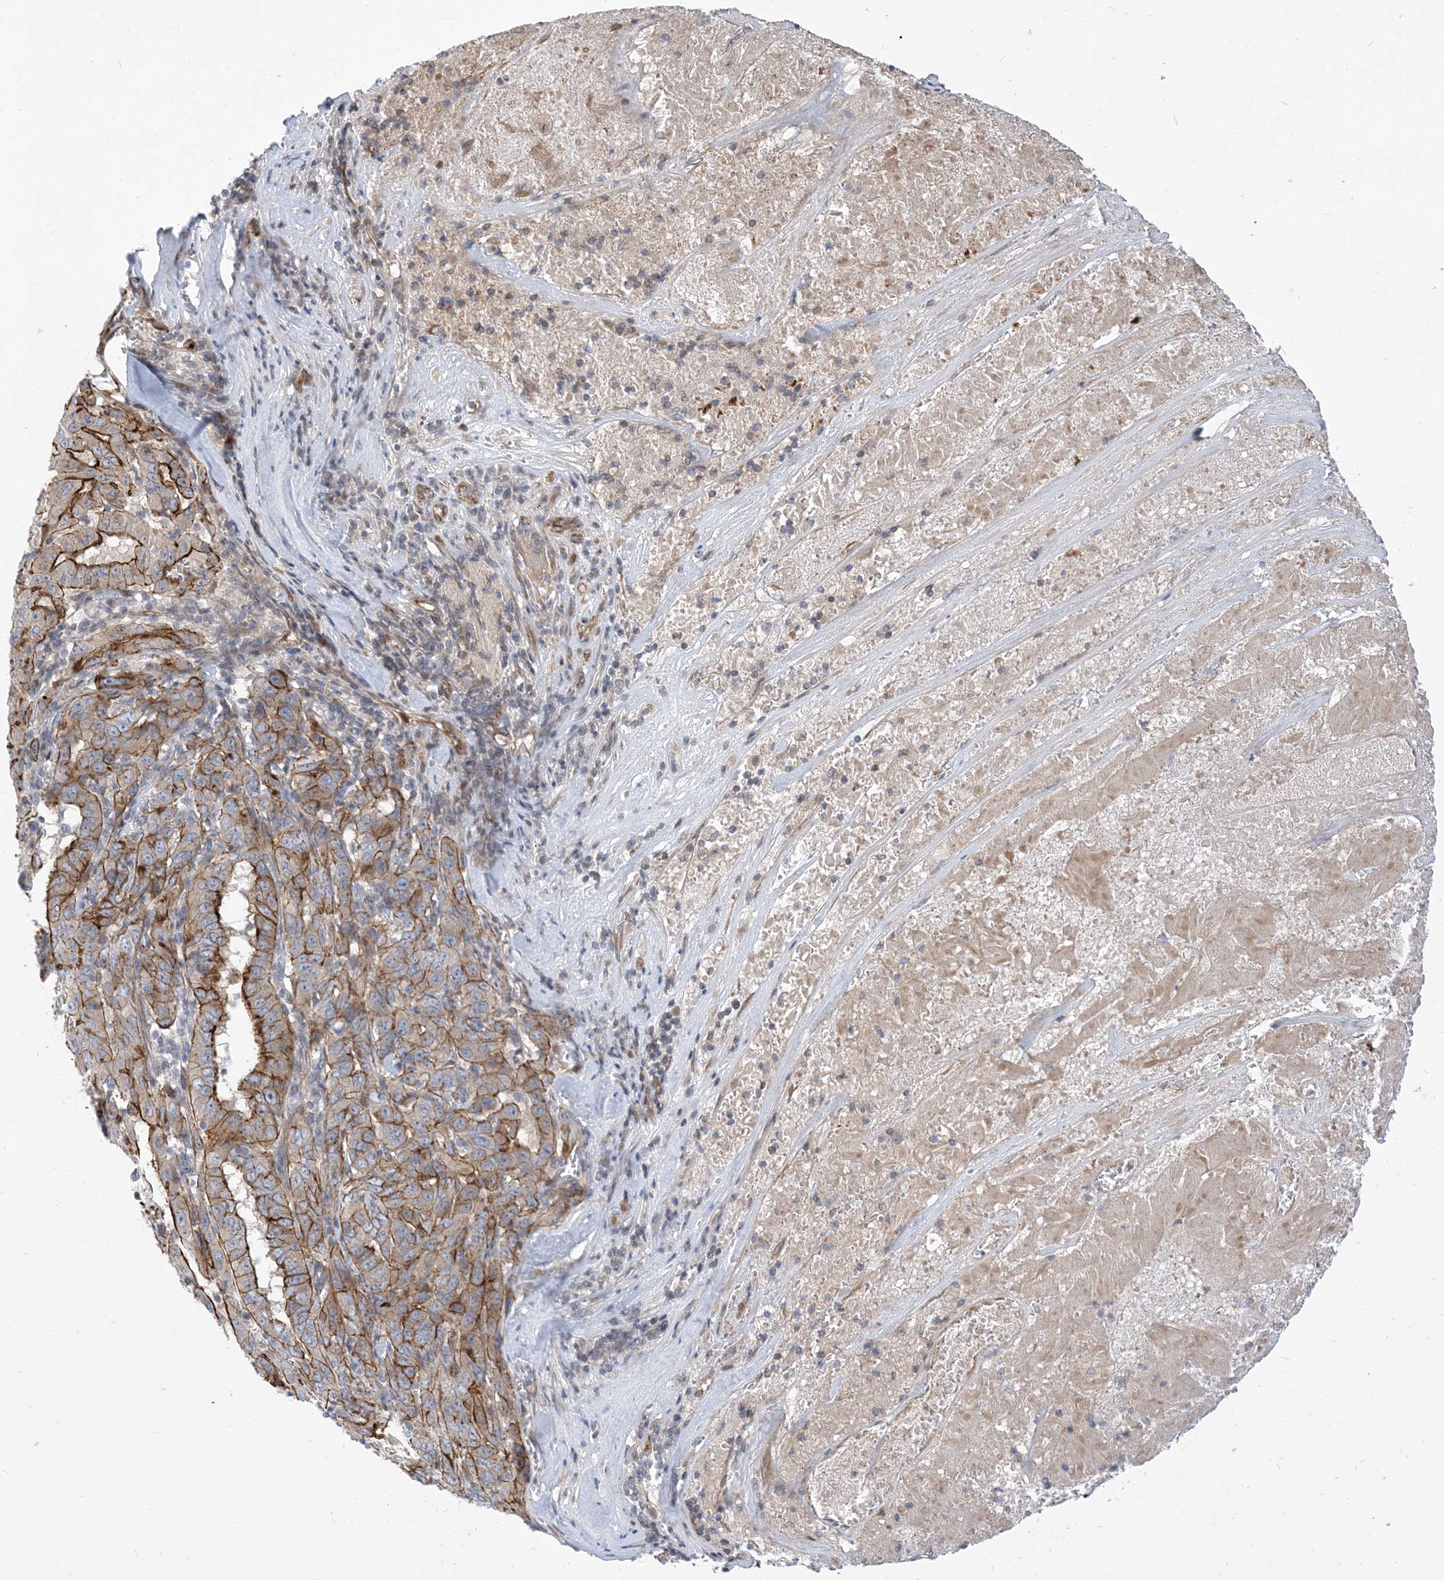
{"staining": {"intensity": "strong", "quantity": ">75%", "location": "cytoplasmic/membranous"}, "tissue": "pancreatic cancer", "cell_type": "Tumor cells", "image_type": "cancer", "snomed": [{"axis": "morphology", "description": "Adenocarcinoma, NOS"}, {"axis": "topography", "description": "Pancreas"}], "caption": "Immunohistochemical staining of pancreatic adenocarcinoma shows strong cytoplasmic/membranous protein staining in approximately >75% of tumor cells. Nuclei are stained in blue.", "gene": "TYSND1", "patient": {"sex": "male", "age": 63}}